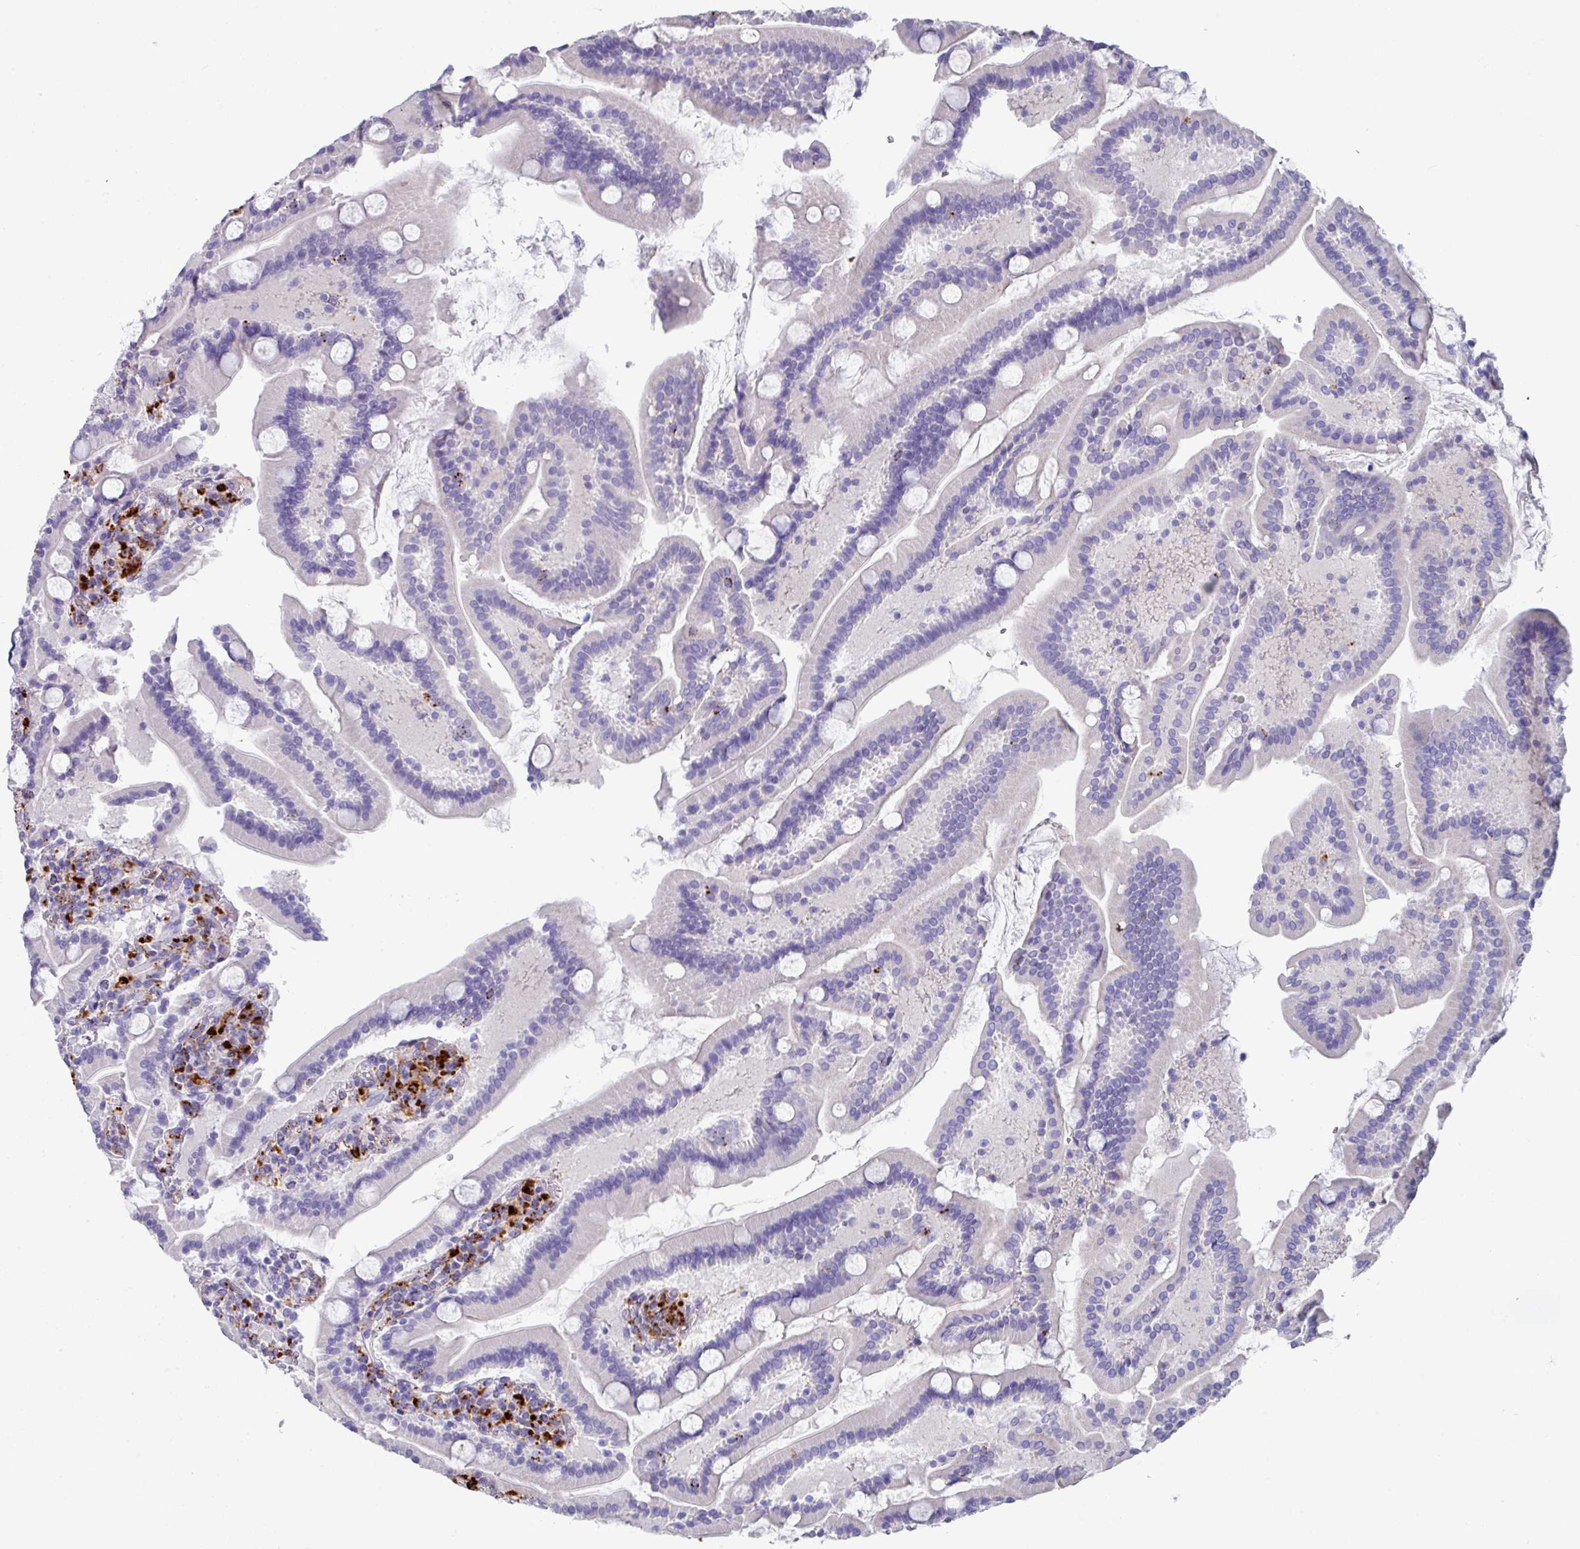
{"staining": {"intensity": "negative", "quantity": "none", "location": "none"}, "tissue": "duodenum", "cell_type": "Glandular cells", "image_type": "normal", "snomed": [{"axis": "morphology", "description": "Normal tissue, NOS"}, {"axis": "topography", "description": "Duodenum"}], "caption": "DAB (3,3'-diaminobenzidine) immunohistochemical staining of unremarkable duodenum shows no significant positivity in glandular cells.", "gene": "CPVL", "patient": {"sex": "male", "age": 55}}